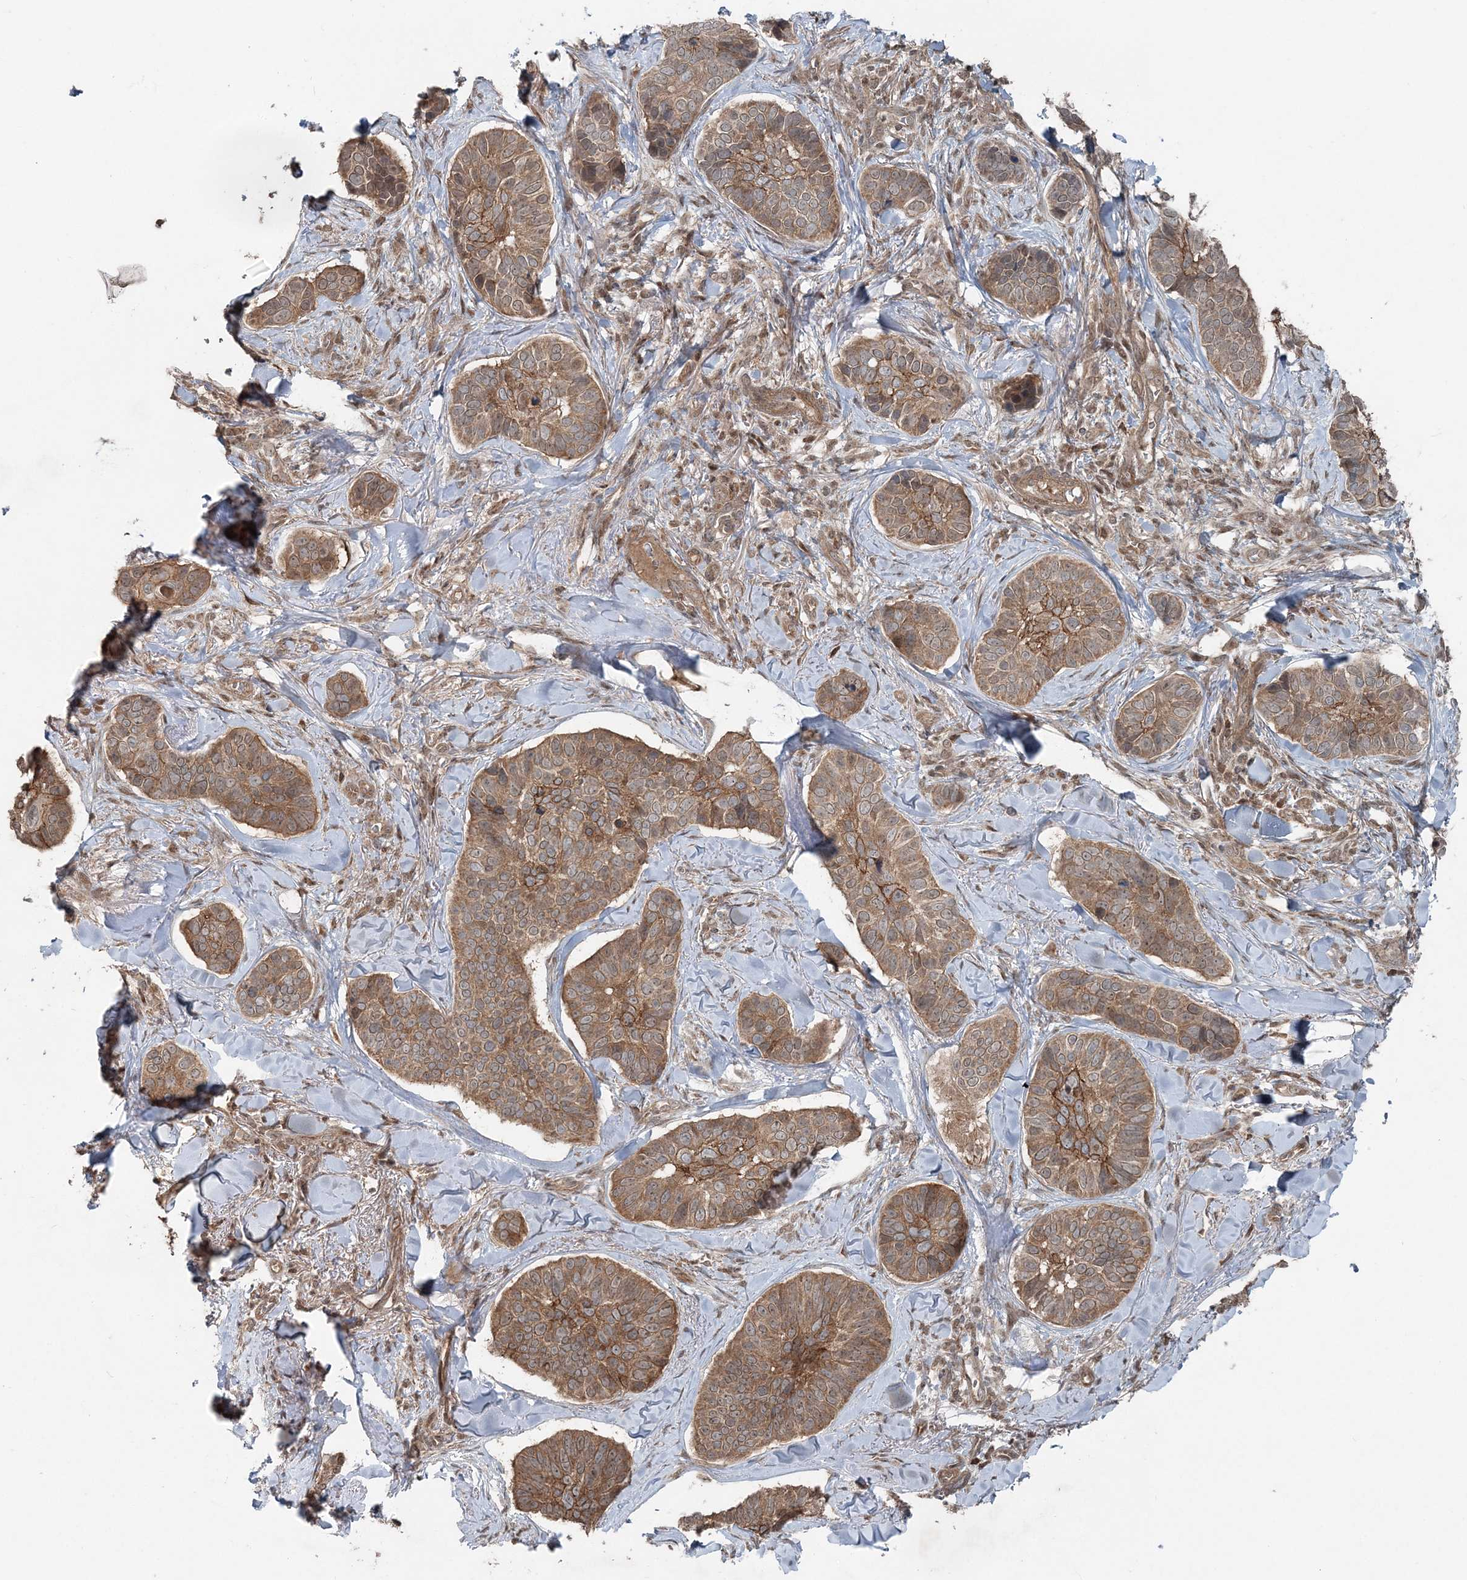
{"staining": {"intensity": "moderate", "quantity": ">75%", "location": "cytoplasmic/membranous"}, "tissue": "skin cancer", "cell_type": "Tumor cells", "image_type": "cancer", "snomed": [{"axis": "morphology", "description": "Basal cell carcinoma"}, {"axis": "topography", "description": "Skin"}], "caption": "Immunohistochemical staining of human skin cancer displays moderate cytoplasmic/membranous protein expression in about >75% of tumor cells. The staining was performed using DAB (3,3'-diaminobenzidine) to visualize the protein expression in brown, while the nuclei were stained in blue with hematoxylin (Magnification: 20x).", "gene": "FBXL17", "patient": {"sex": "male", "age": 62}}